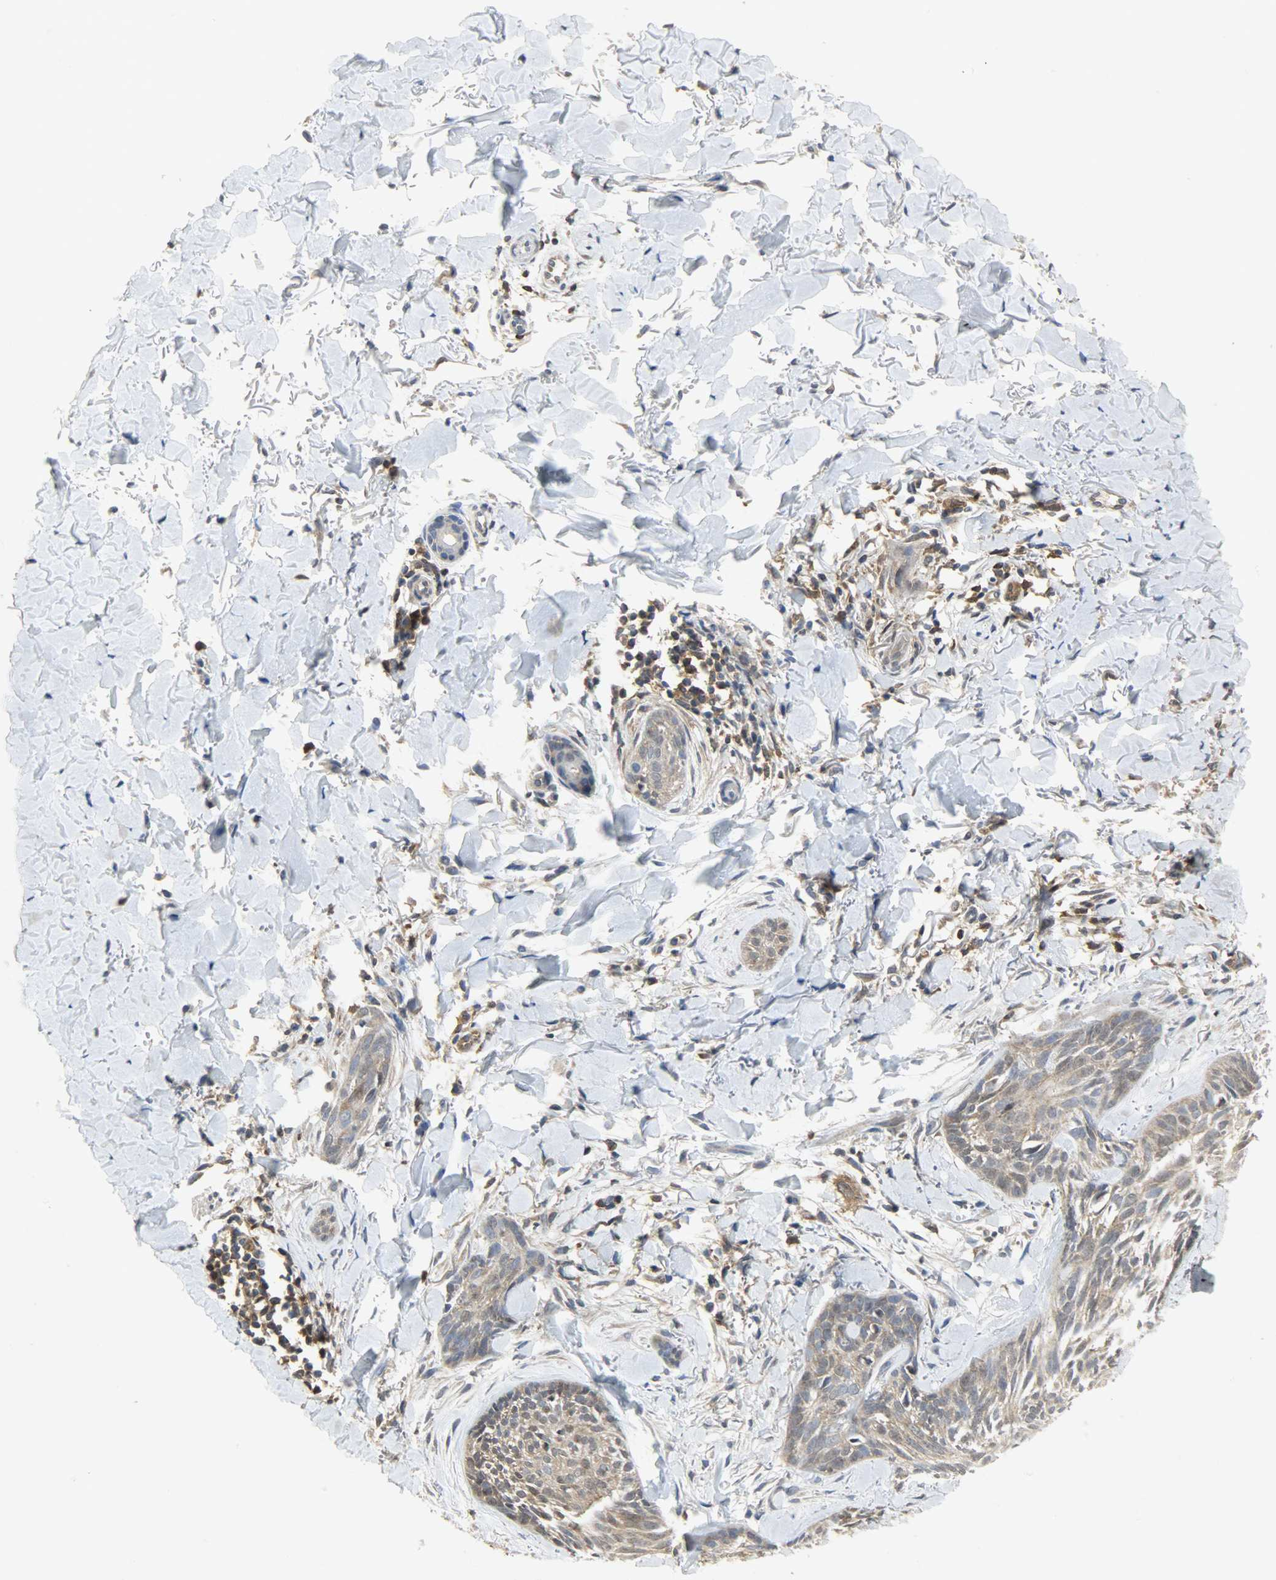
{"staining": {"intensity": "moderate", "quantity": ">75%", "location": "cytoplasmic/membranous"}, "tissue": "skin cancer", "cell_type": "Tumor cells", "image_type": "cancer", "snomed": [{"axis": "morphology", "description": "Normal tissue, NOS"}, {"axis": "morphology", "description": "Basal cell carcinoma"}, {"axis": "topography", "description": "Skin"}], "caption": "Immunohistochemistry of human basal cell carcinoma (skin) shows medium levels of moderate cytoplasmic/membranous positivity in approximately >75% of tumor cells.", "gene": "TRIM21", "patient": {"sex": "male", "age": 71}}